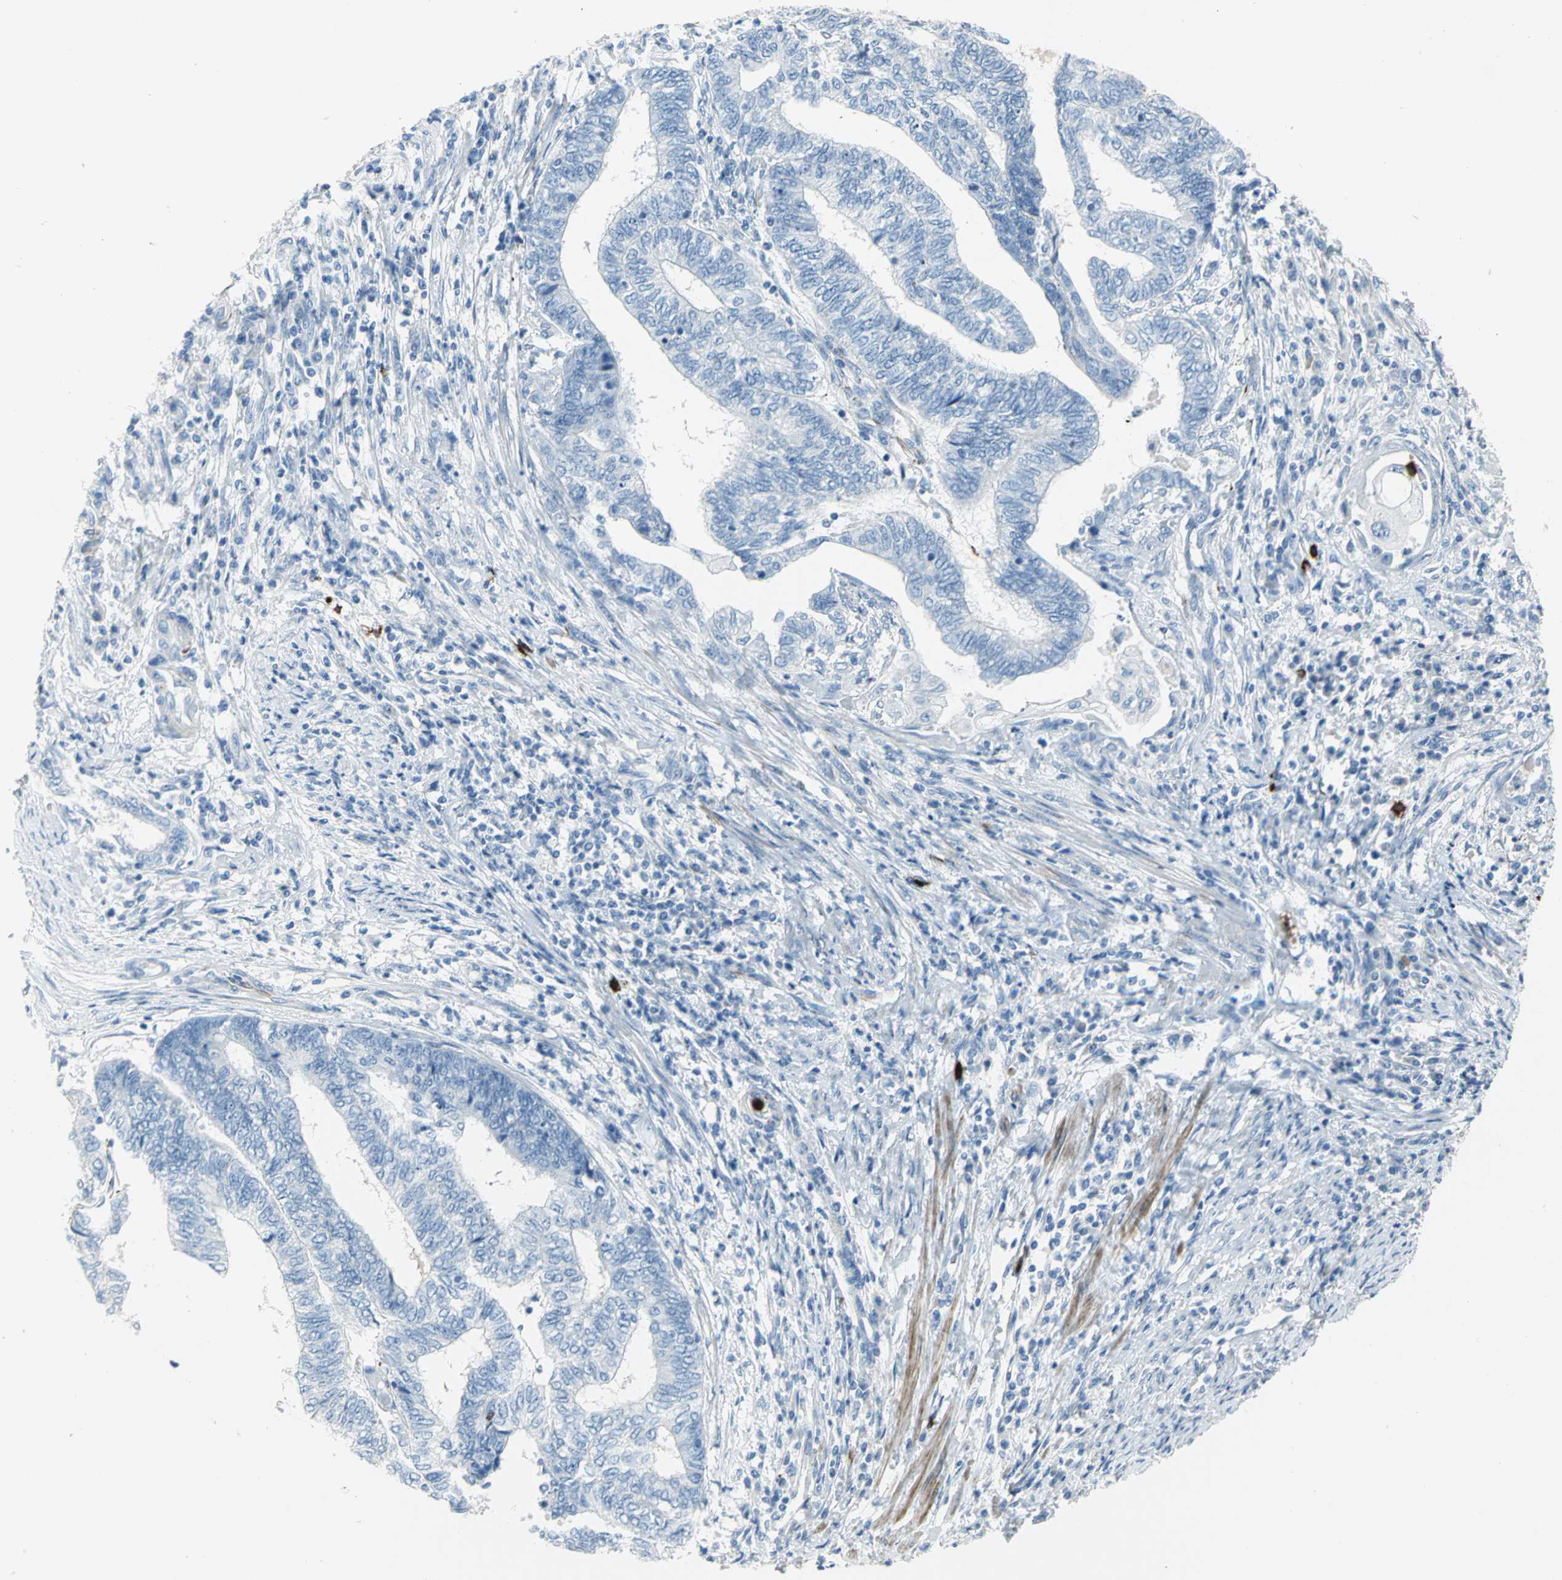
{"staining": {"intensity": "negative", "quantity": "none", "location": "none"}, "tissue": "endometrial cancer", "cell_type": "Tumor cells", "image_type": "cancer", "snomed": [{"axis": "morphology", "description": "Adenocarcinoma, NOS"}, {"axis": "topography", "description": "Uterus"}, {"axis": "topography", "description": "Endometrium"}], "caption": "Image shows no protein expression in tumor cells of endometrial adenocarcinoma tissue.", "gene": "ALOX15", "patient": {"sex": "female", "age": 70}}